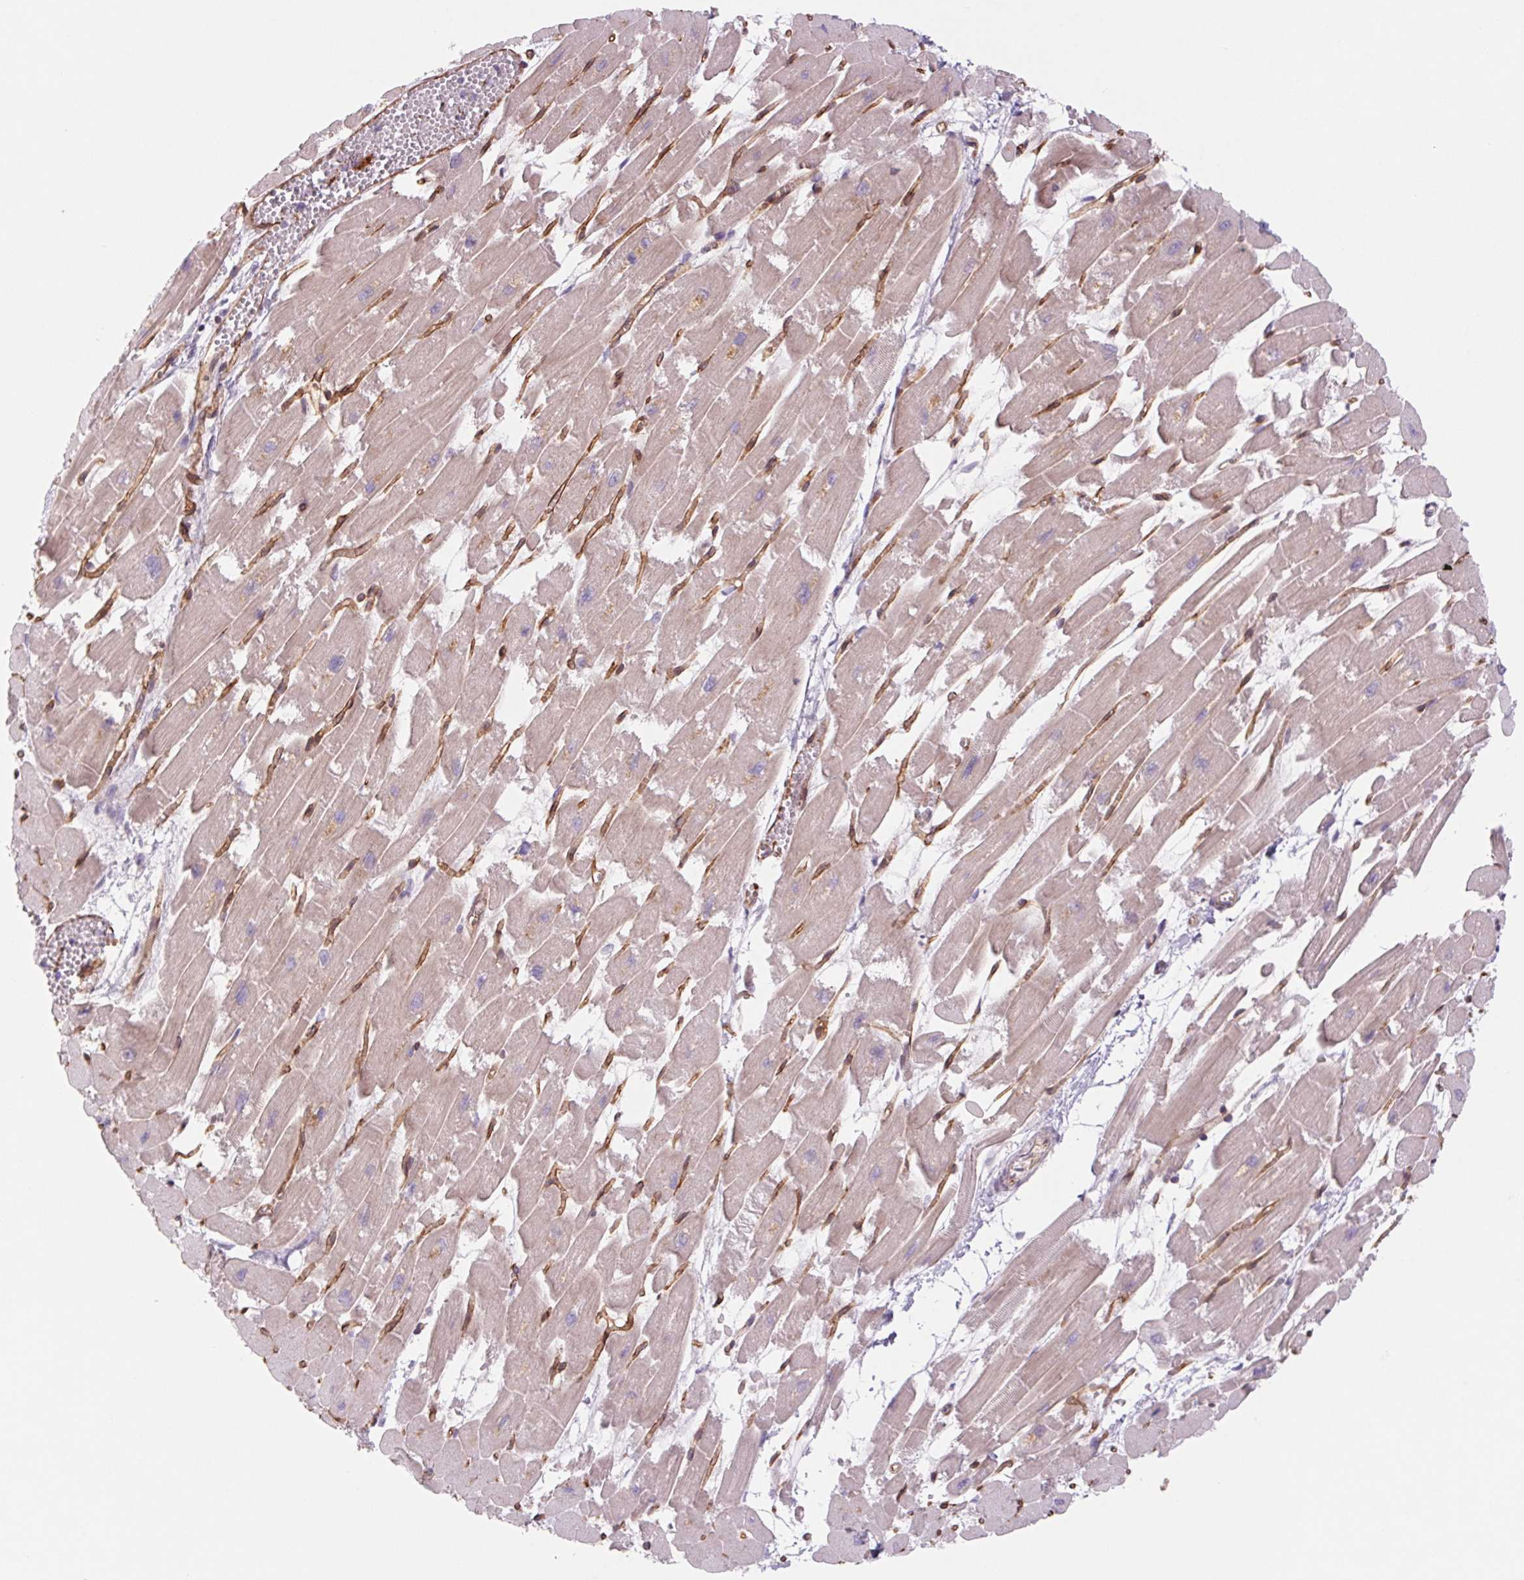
{"staining": {"intensity": "moderate", "quantity": "25%-75%", "location": "cytoplasmic/membranous"}, "tissue": "heart muscle", "cell_type": "Cardiomyocytes", "image_type": "normal", "snomed": [{"axis": "morphology", "description": "Normal tissue, NOS"}, {"axis": "topography", "description": "Heart"}], "caption": "Immunohistochemistry histopathology image of benign heart muscle: human heart muscle stained using immunohistochemistry (IHC) displays medium levels of moderate protein expression localized specifically in the cytoplasmic/membranous of cardiomyocytes, appearing as a cytoplasmic/membranous brown color.", "gene": "MS4A13", "patient": {"sex": "female", "age": 52}}